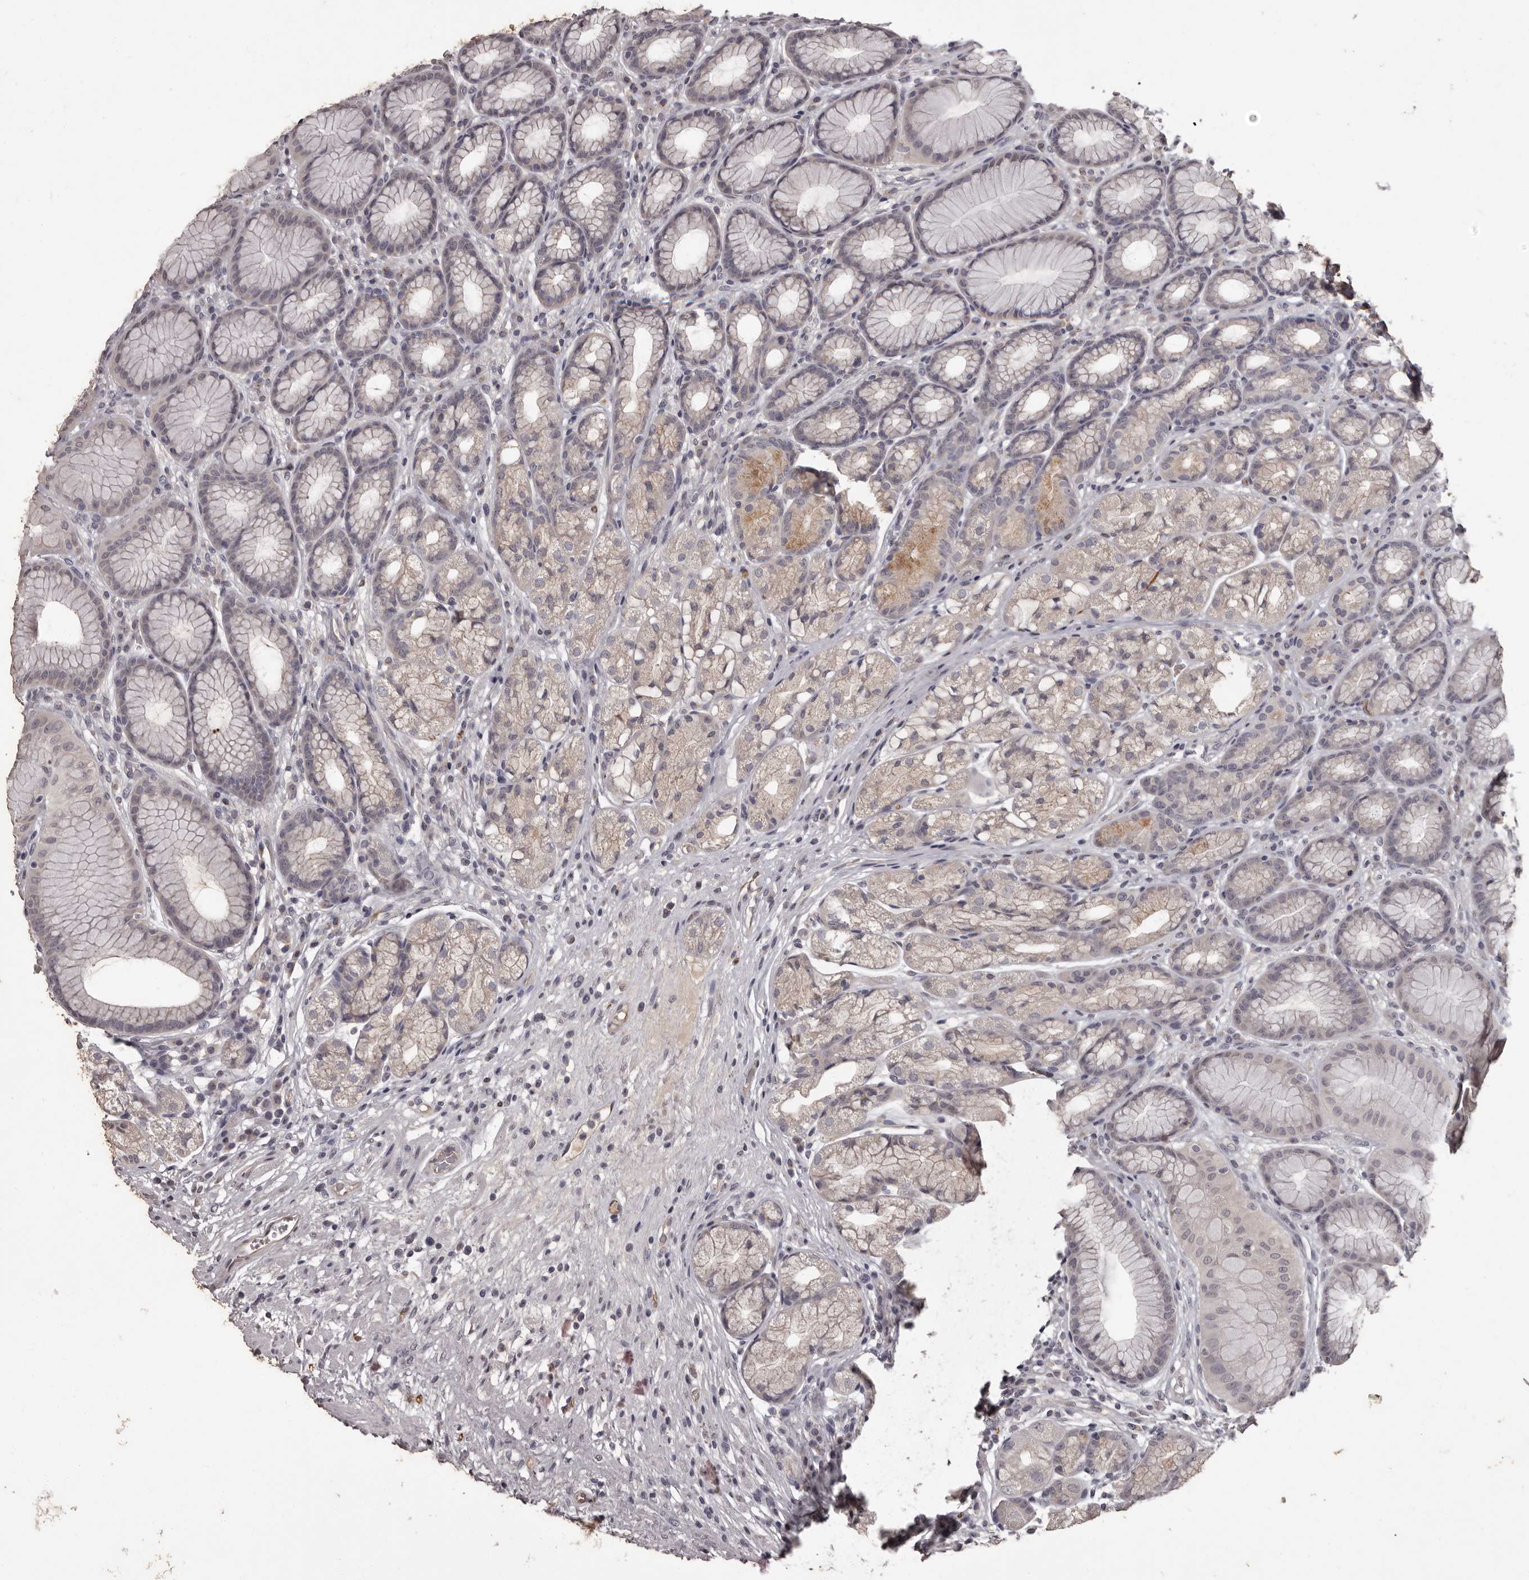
{"staining": {"intensity": "weak", "quantity": "<25%", "location": "cytoplasmic/membranous"}, "tissue": "stomach", "cell_type": "Glandular cells", "image_type": "normal", "snomed": [{"axis": "morphology", "description": "Normal tissue, NOS"}, {"axis": "topography", "description": "Stomach"}], "caption": "Stomach stained for a protein using immunohistochemistry shows no staining glandular cells.", "gene": "GPR78", "patient": {"sex": "male", "age": 57}}